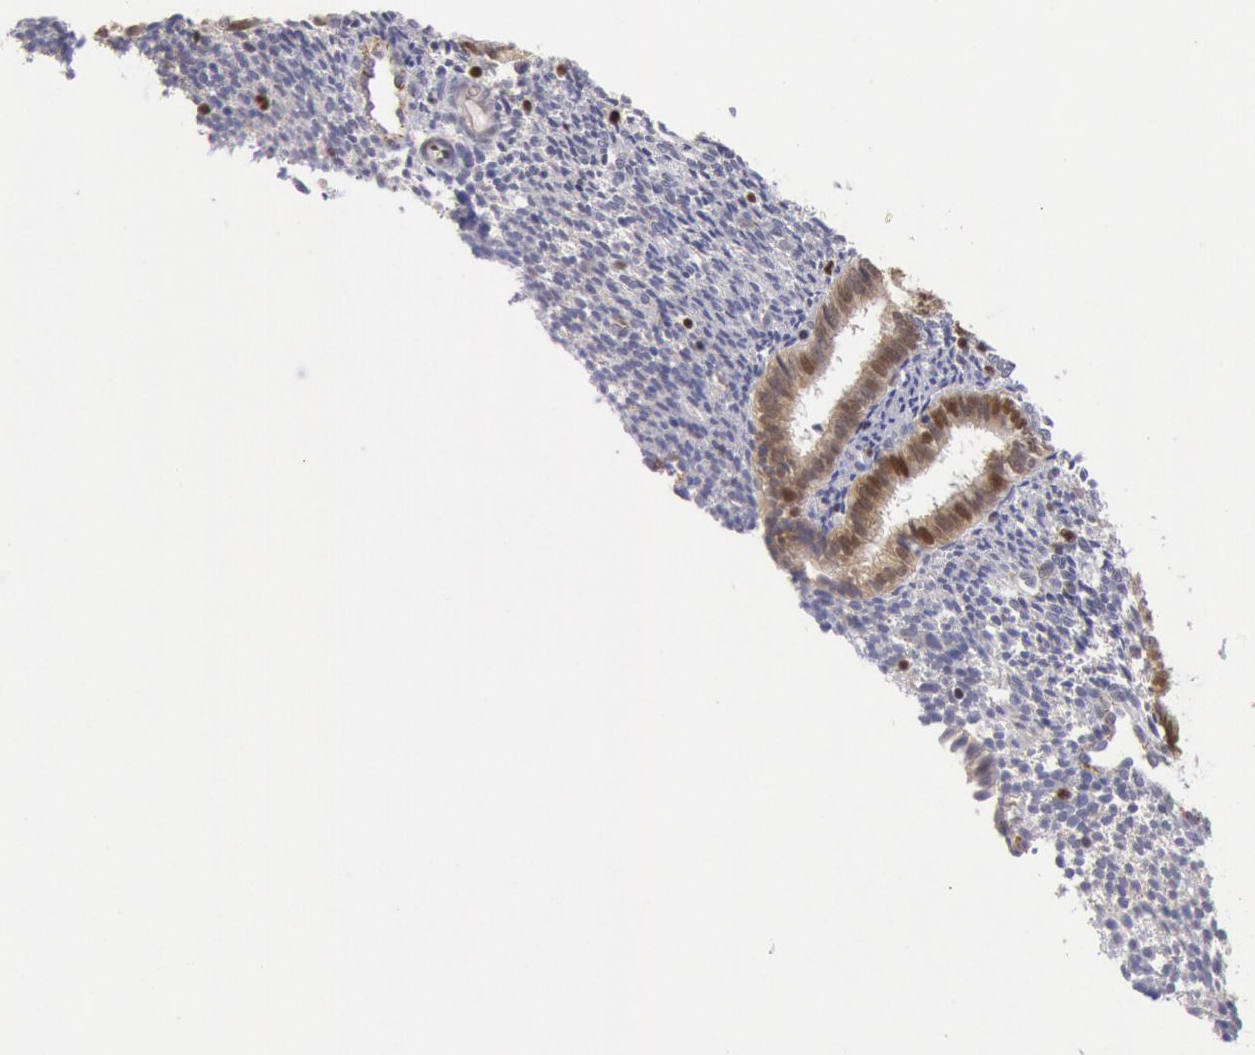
{"staining": {"intensity": "moderate", "quantity": "<25%", "location": "nuclear"}, "tissue": "endometrium", "cell_type": "Cells in endometrial stroma", "image_type": "normal", "snomed": [{"axis": "morphology", "description": "Normal tissue, NOS"}, {"axis": "topography", "description": "Endometrium"}], "caption": "Protein expression analysis of benign endometrium demonstrates moderate nuclear positivity in about <25% of cells in endometrial stroma.", "gene": "RPS6KA5", "patient": {"sex": "female", "age": 27}}